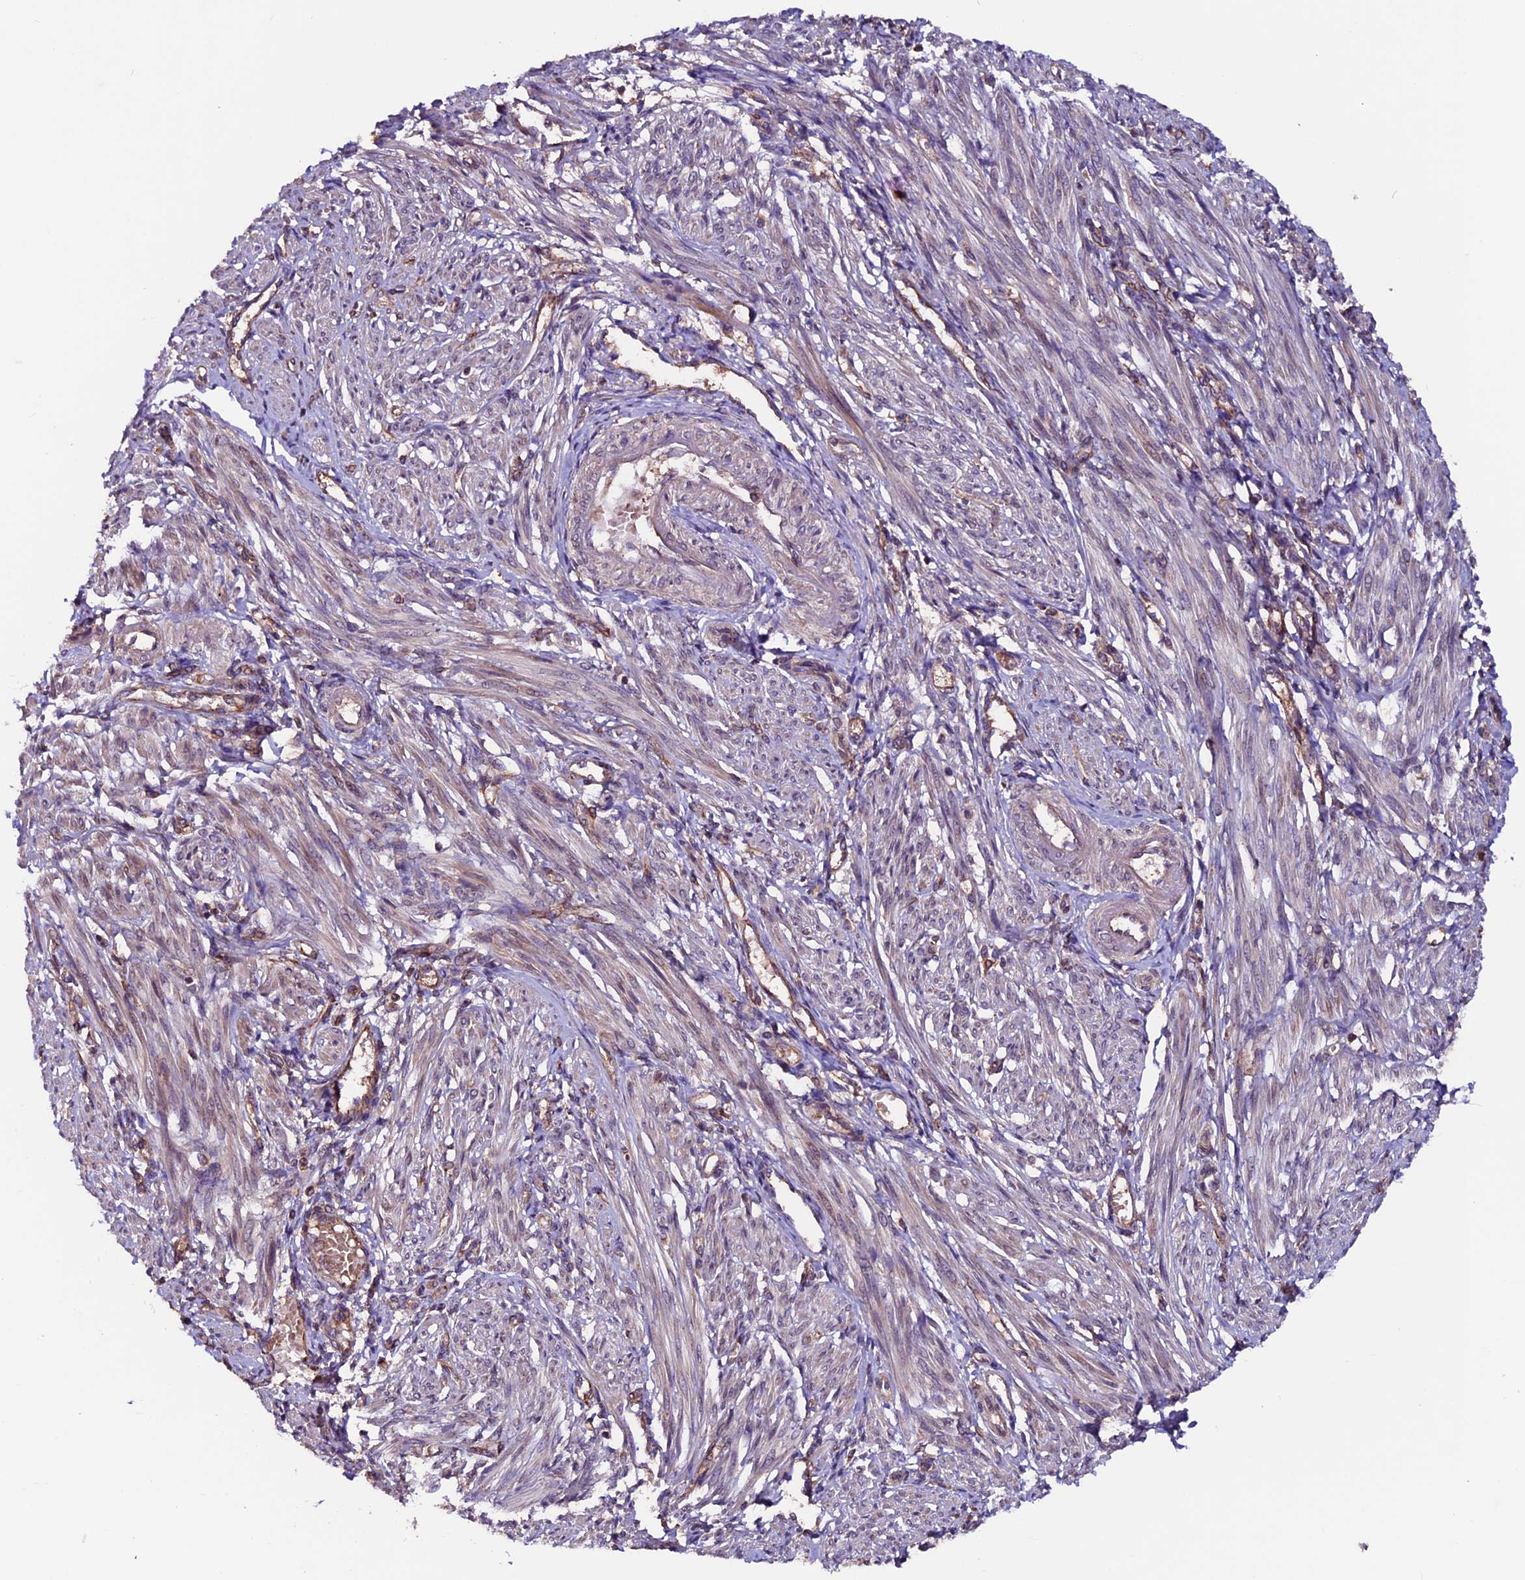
{"staining": {"intensity": "weak", "quantity": "25%-75%", "location": "cytoplasmic/membranous"}, "tissue": "smooth muscle", "cell_type": "Smooth muscle cells", "image_type": "normal", "snomed": [{"axis": "morphology", "description": "Normal tissue, NOS"}, {"axis": "topography", "description": "Smooth muscle"}], "caption": "IHC micrograph of benign smooth muscle: human smooth muscle stained using immunohistochemistry shows low levels of weak protein expression localized specifically in the cytoplasmic/membranous of smooth muscle cells, appearing as a cytoplasmic/membranous brown color.", "gene": "ZNF598", "patient": {"sex": "female", "age": 39}}